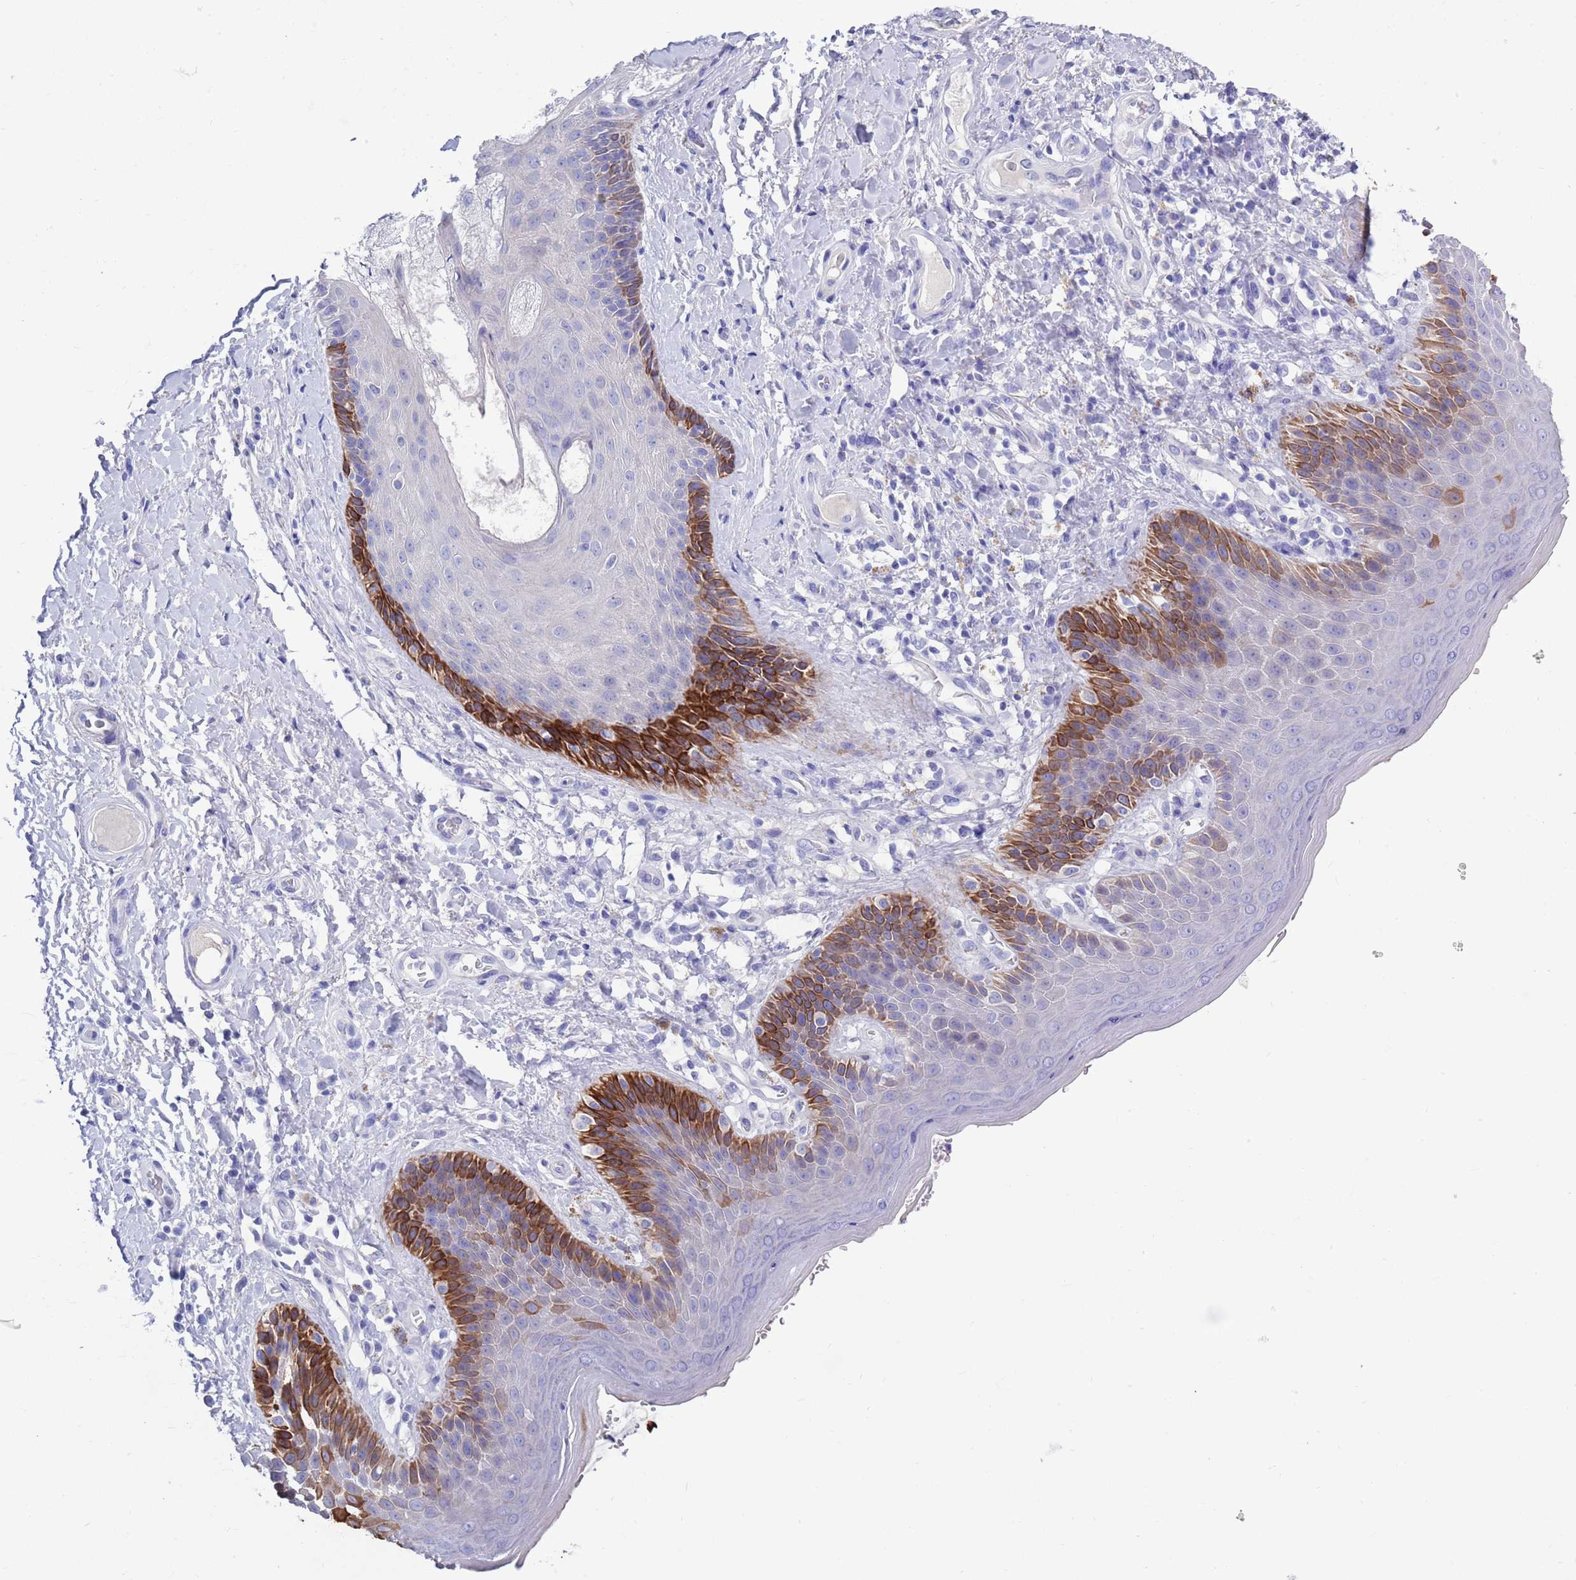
{"staining": {"intensity": "strong", "quantity": "25%-75%", "location": "cytoplasmic/membranous"}, "tissue": "skin", "cell_type": "Epidermal cells", "image_type": "normal", "snomed": [{"axis": "morphology", "description": "Normal tissue, NOS"}, {"axis": "topography", "description": "Anal"}], "caption": "DAB immunohistochemical staining of normal skin reveals strong cytoplasmic/membranous protein staining in approximately 25%-75% of epidermal cells. (DAB IHC with brightfield microscopy, high magnification).", "gene": "MTMR2", "patient": {"sex": "female", "age": 89}}